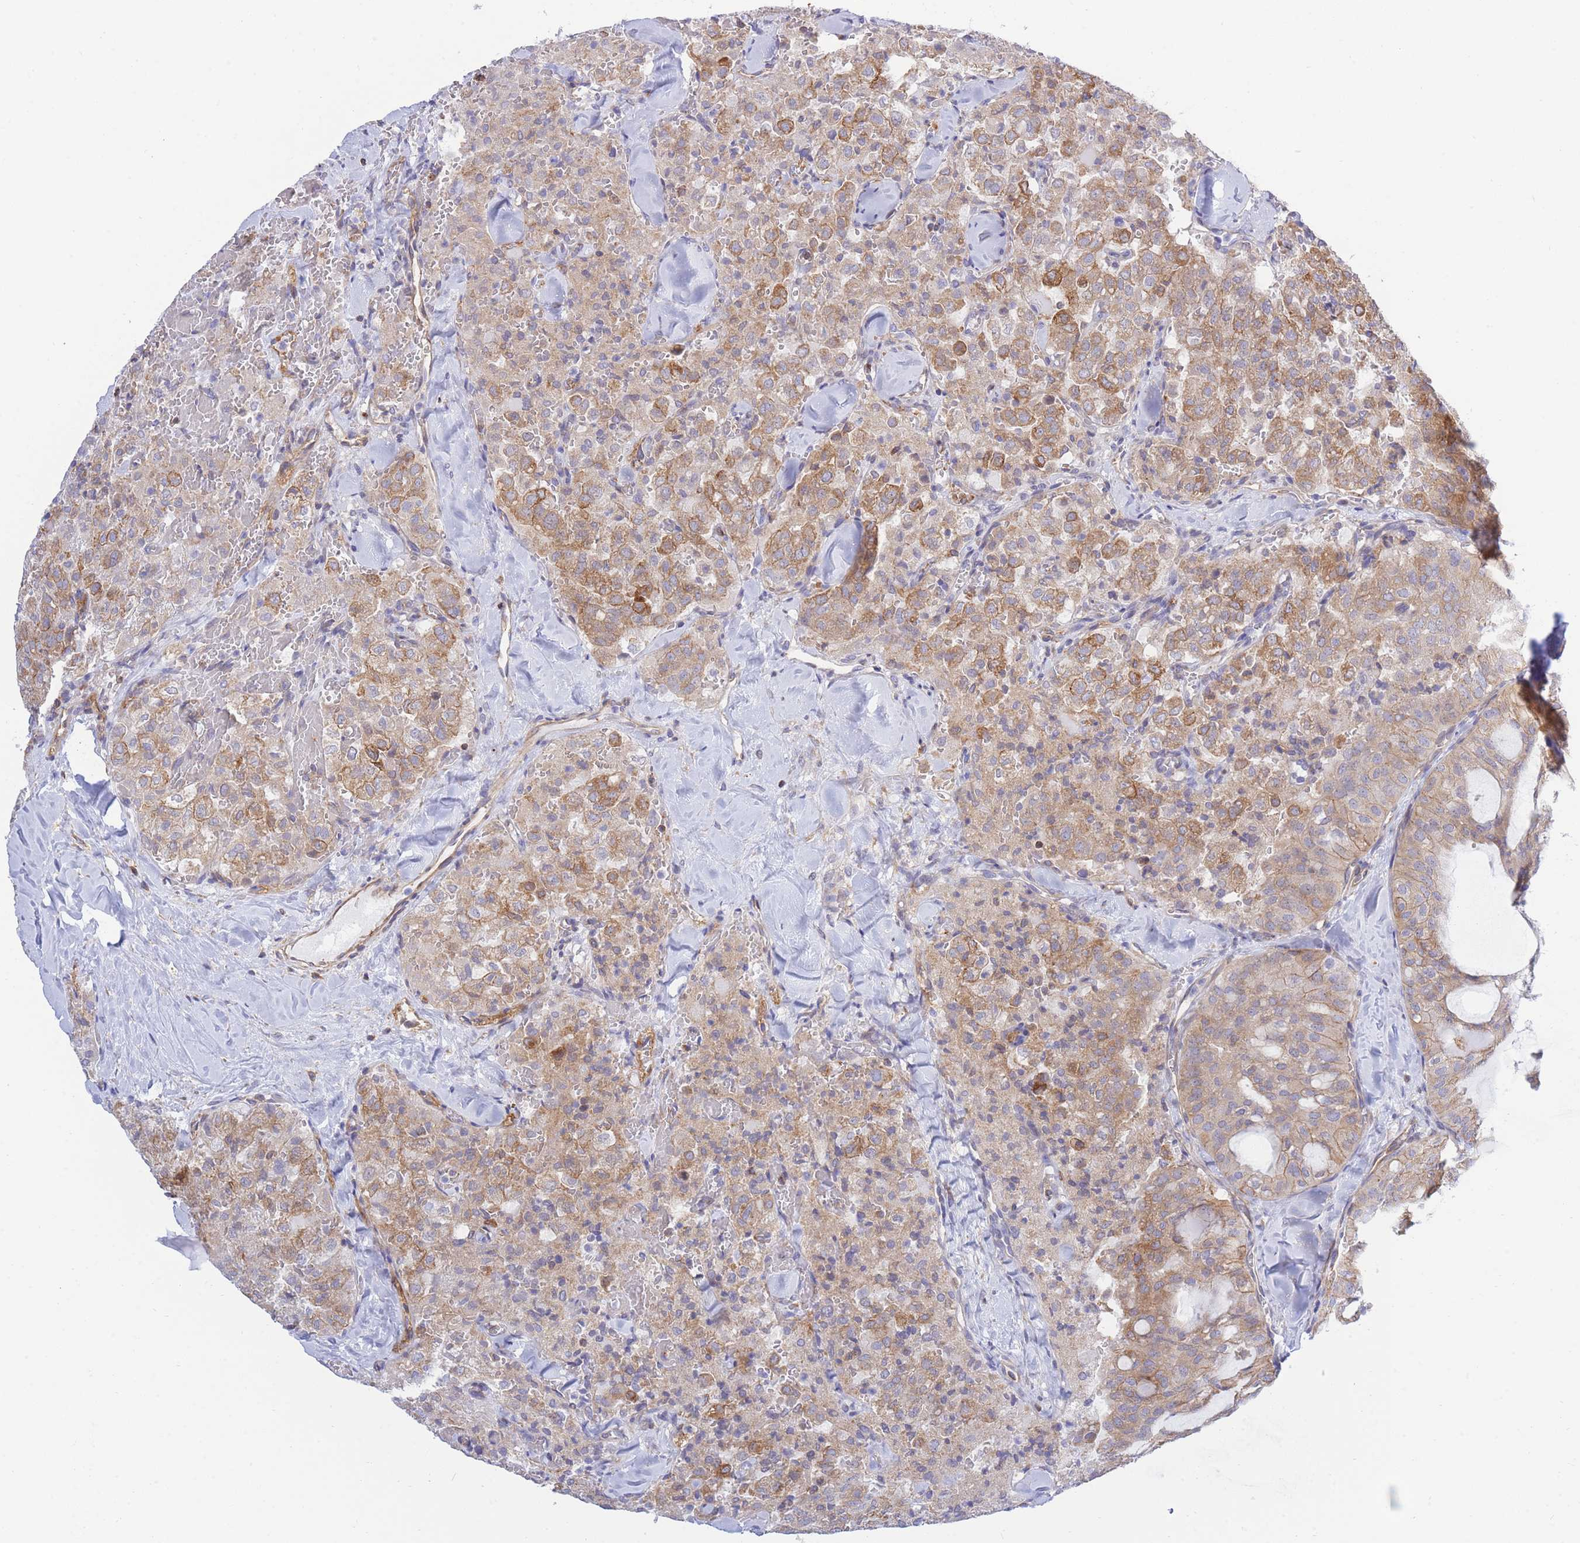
{"staining": {"intensity": "moderate", "quantity": "25%-75%", "location": "cytoplasmic/membranous"}, "tissue": "thyroid cancer", "cell_type": "Tumor cells", "image_type": "cancer", "snomed": [{"axis": "morphology", "description": "Follicular adenoma carcinoma, NOS"}, {"axis": "topography", "description": "Thyroid gland"}], "caption": "Human thyroid cancer stained with a brown dye exhibits moderate cytoplasmic/membranous positive positivity in about 25%-75% of tumor cells.", "gene": "REM1", "patient": {"sex": "male", "age": 75}}